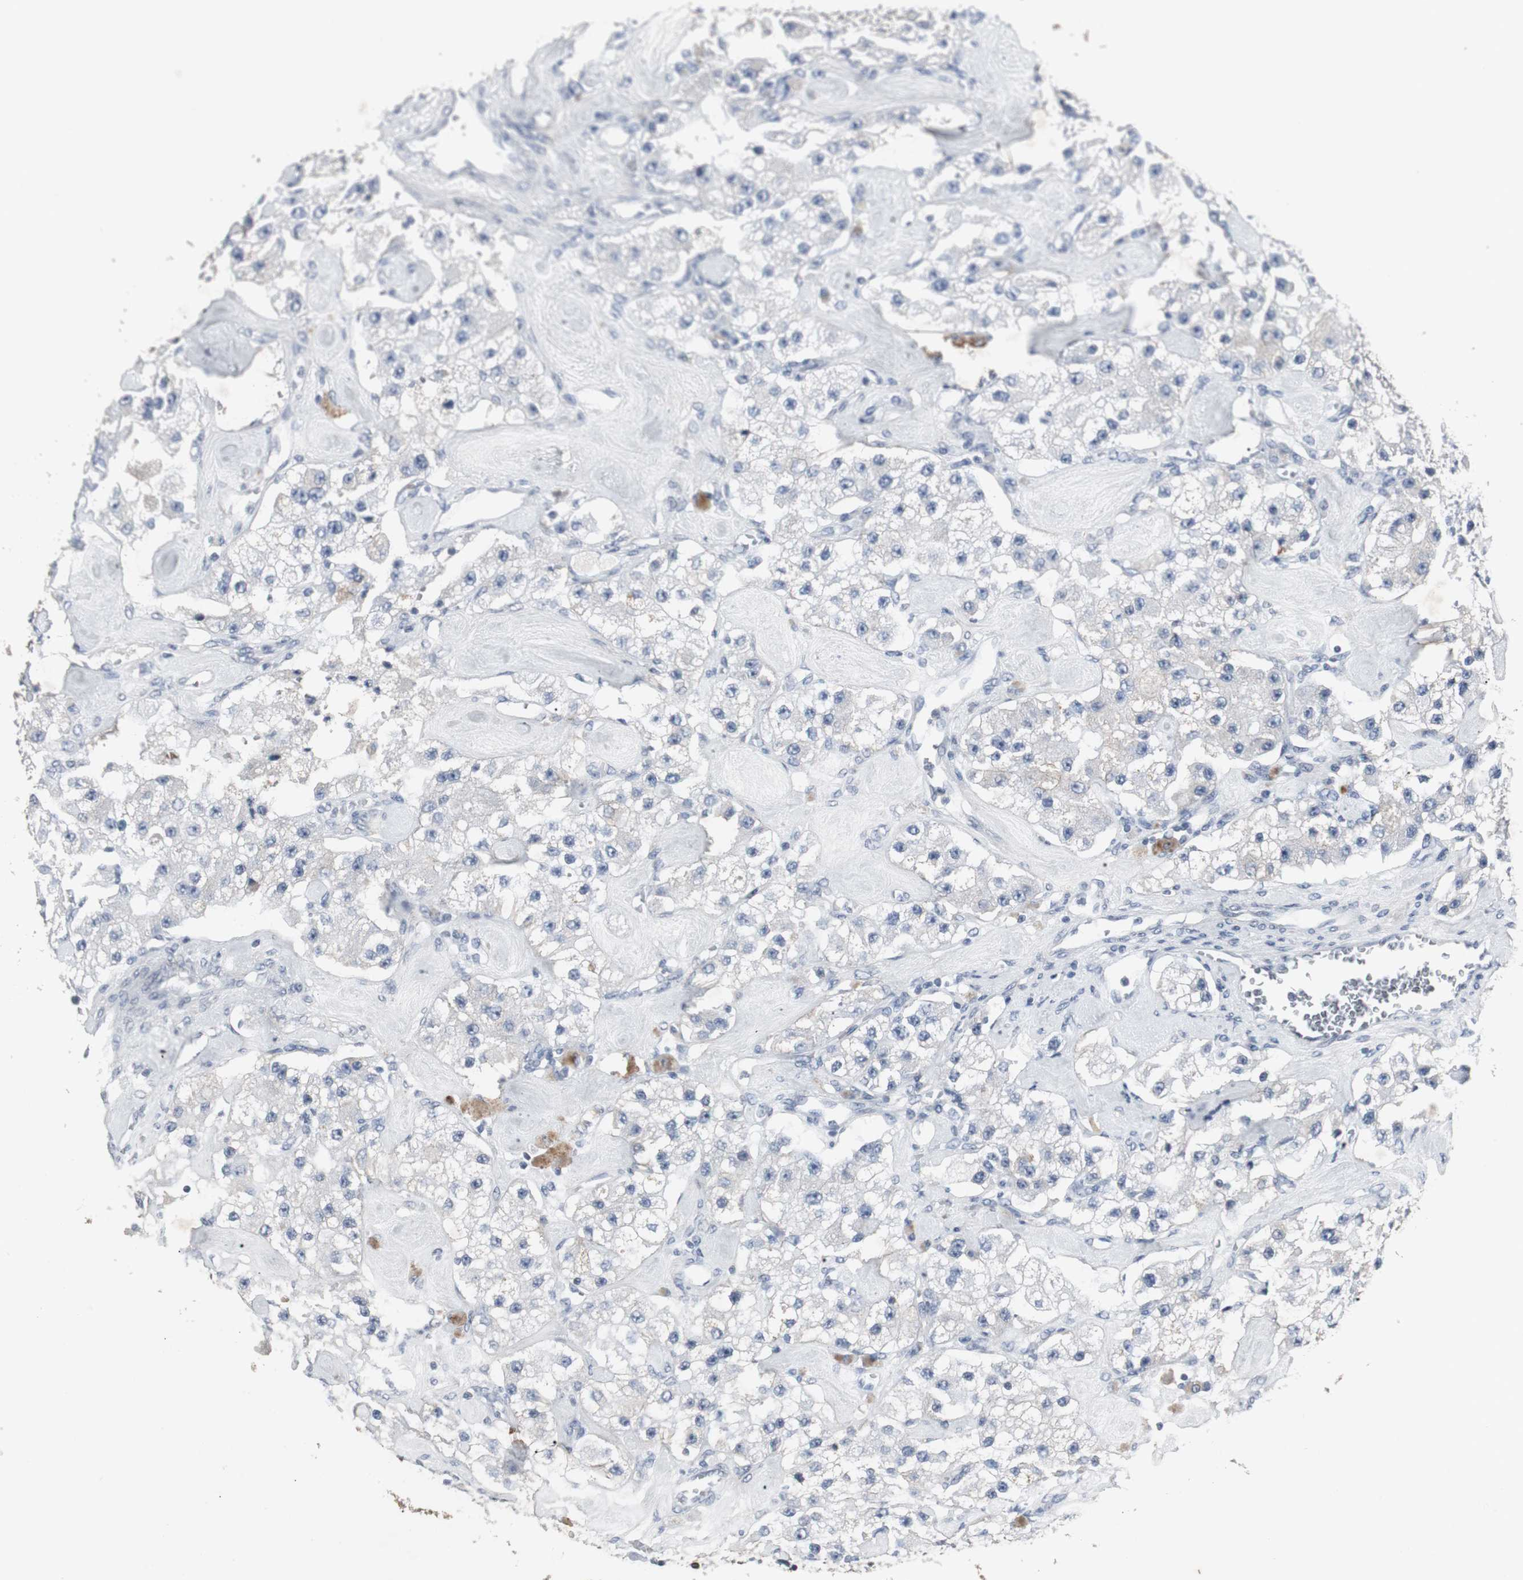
{"staining": {"intensity": "negative", "quantity": "none", "location": "none"}, "tissue": "carcinoid", "cell_type": "Tumor cells", "image_type": "cancer", "snomed": [{"axis": "morphology", "description": "Carcinoid, malignant, NOS"}, {"axis": "topography", "description": "Pancreas"}], "caption": "There is no significant positivity in tumor cells of carcinoid.", "gene": "ACAA1", "patient": {"sex": "male", "age": 41}}